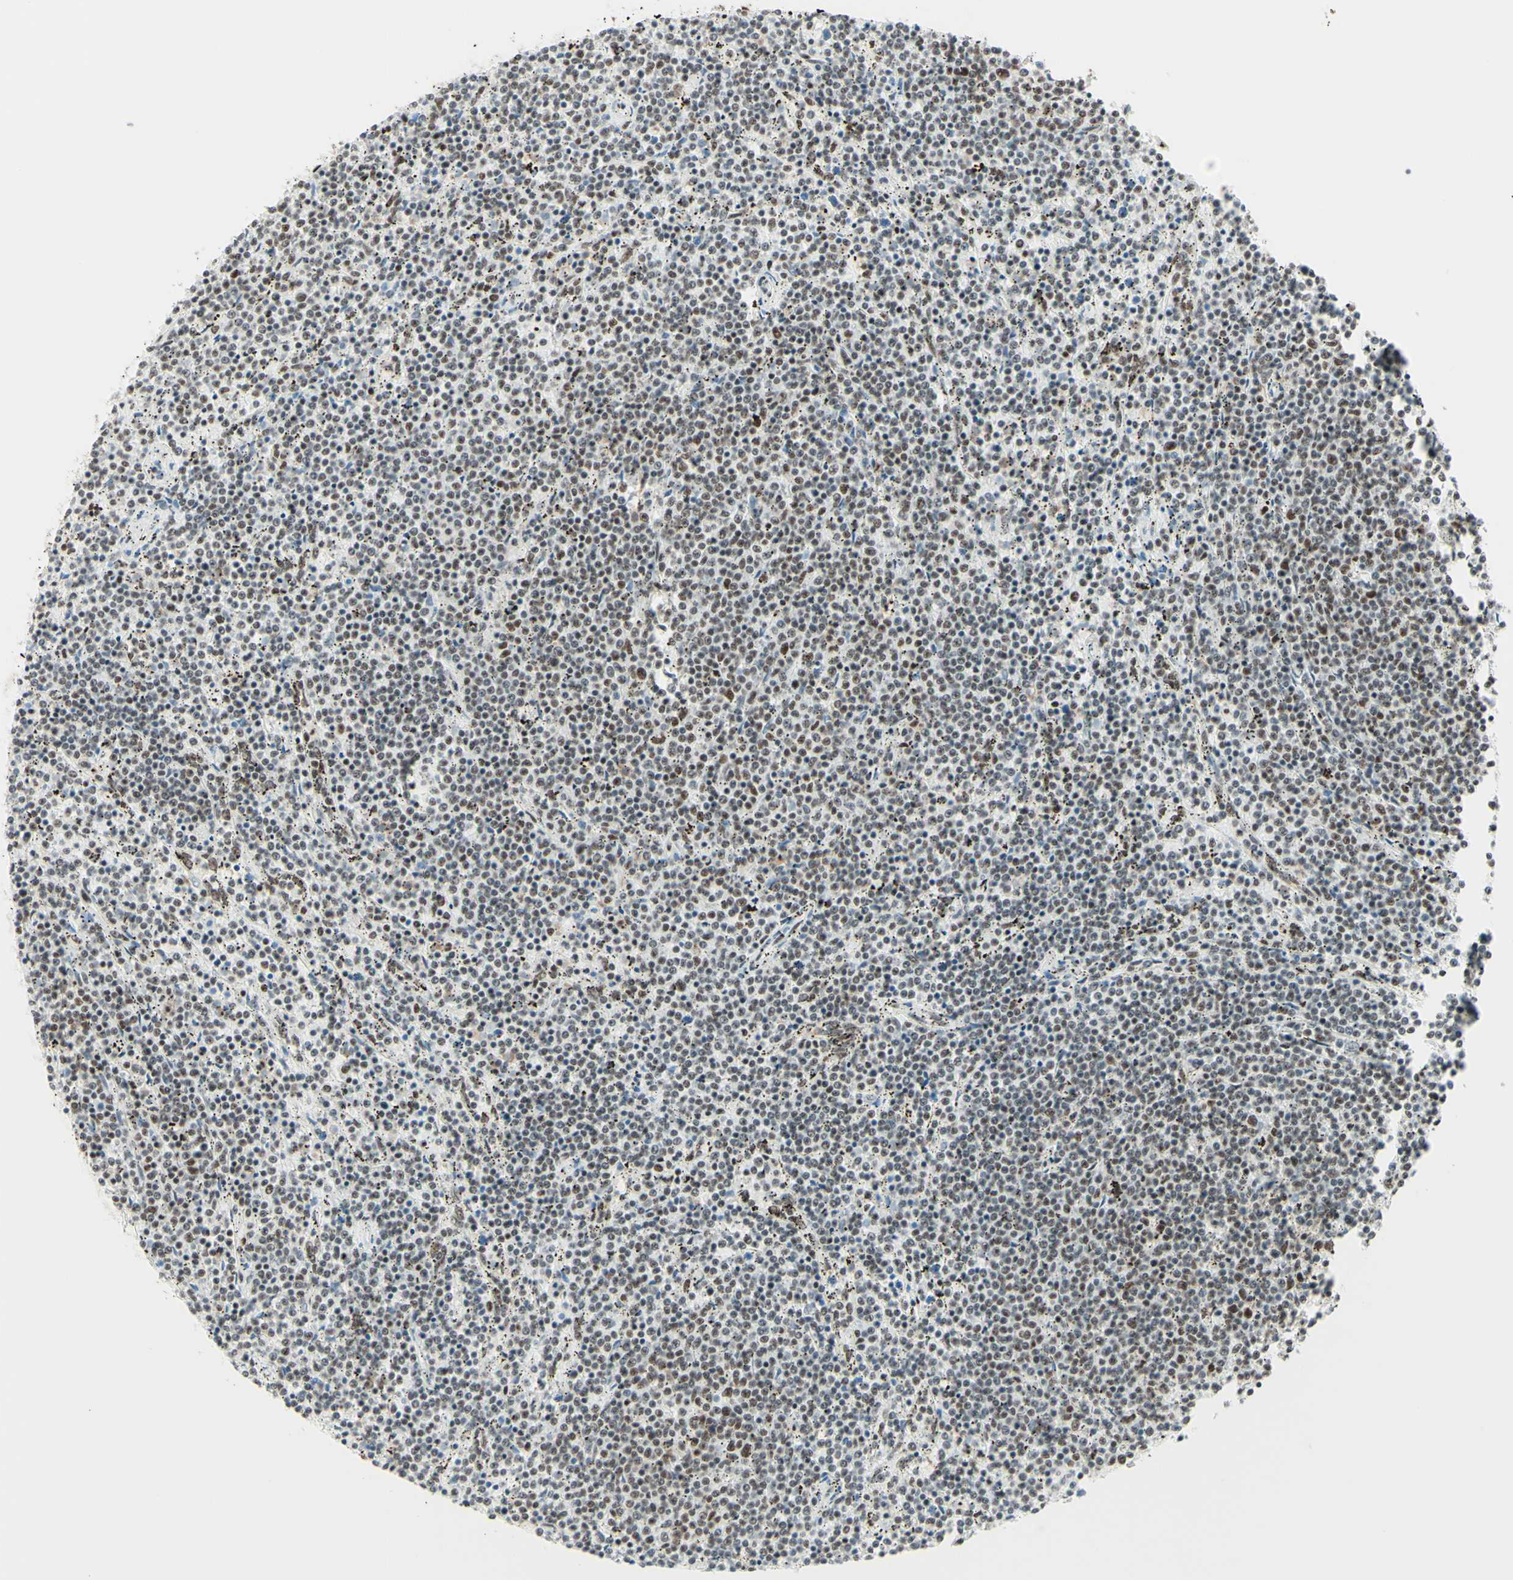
{"staining": {"intensity": "moderate", "quantity": "<25%", "location": "nuclear"}, "tissue": "lymphoma", "cell_type": "Tumor cells", "image_type": "cancer", "snomed": [{"axis": "morphology", "description": "Malignant lymphoma, non-Hodgkin's type, Low grade"}, {"axis": "topography", "description": "Spleen"}], "caption": "About <25% of tumor cells in human malignant lymphoma, non-Hodgkin's type (low-grade) exhibit moderate nuclear protein expression as visualized by brown immunohistochemical staining.", "gene": "WTAP", "patient": {"sex": "female", "age": 50}}